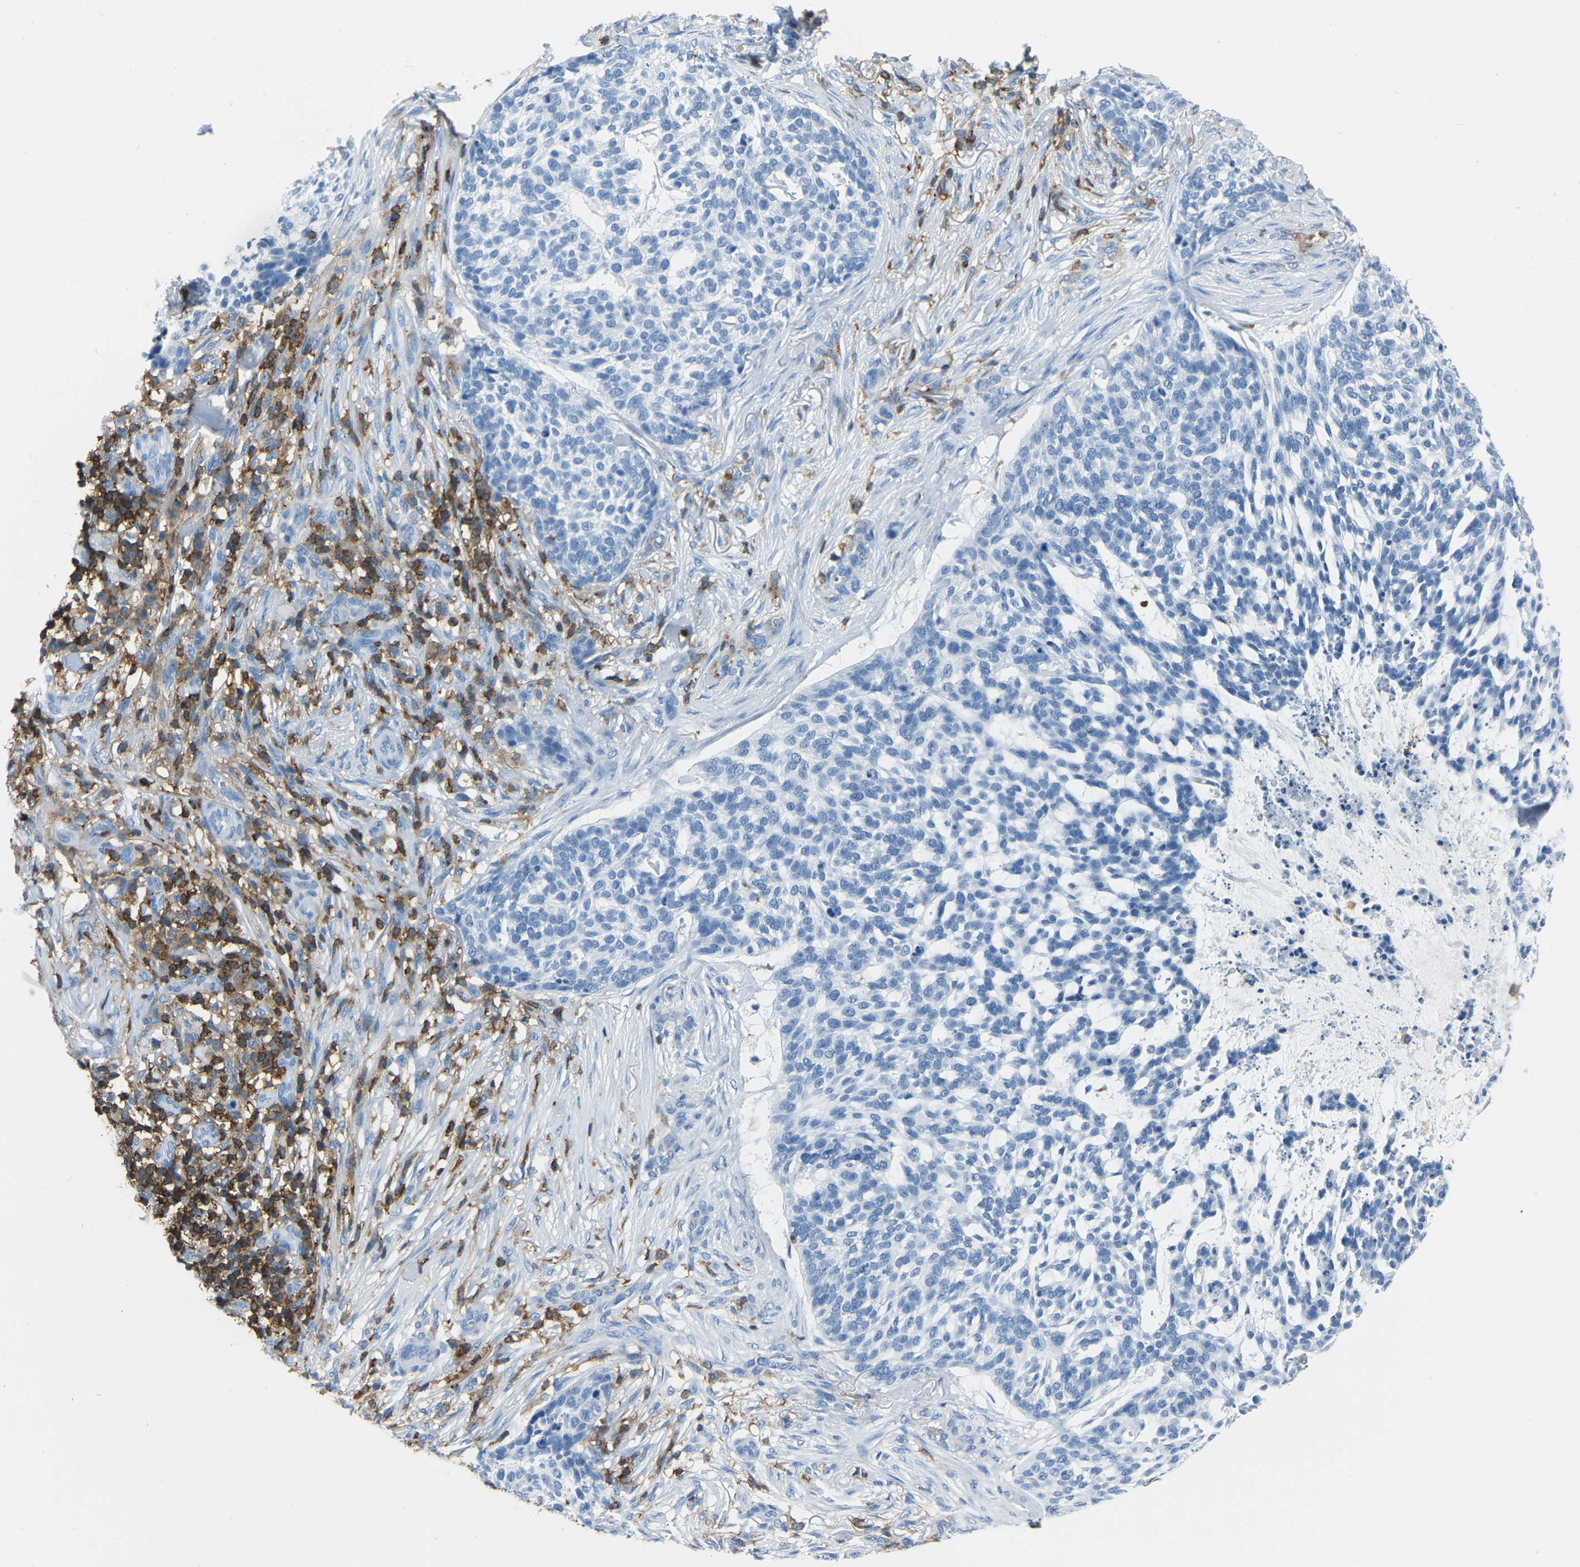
{"staining": {"intensity": "negative", "quantity": "none", "location": "none"}, "tissue": "skin cancer", "cell_type": "Tumor cells", "image_type": "cancer", "snomed": [{"axis": "morphology", "description": "Basal cell carcinoma"}, {"axis": "topography", "description": "Skin"}], "caption": "A micrograph of human skin cancer is negative for staining in tumor cells.", "gene": "ARHGAP45", "patient": {"sex": "female", "age": 64}}